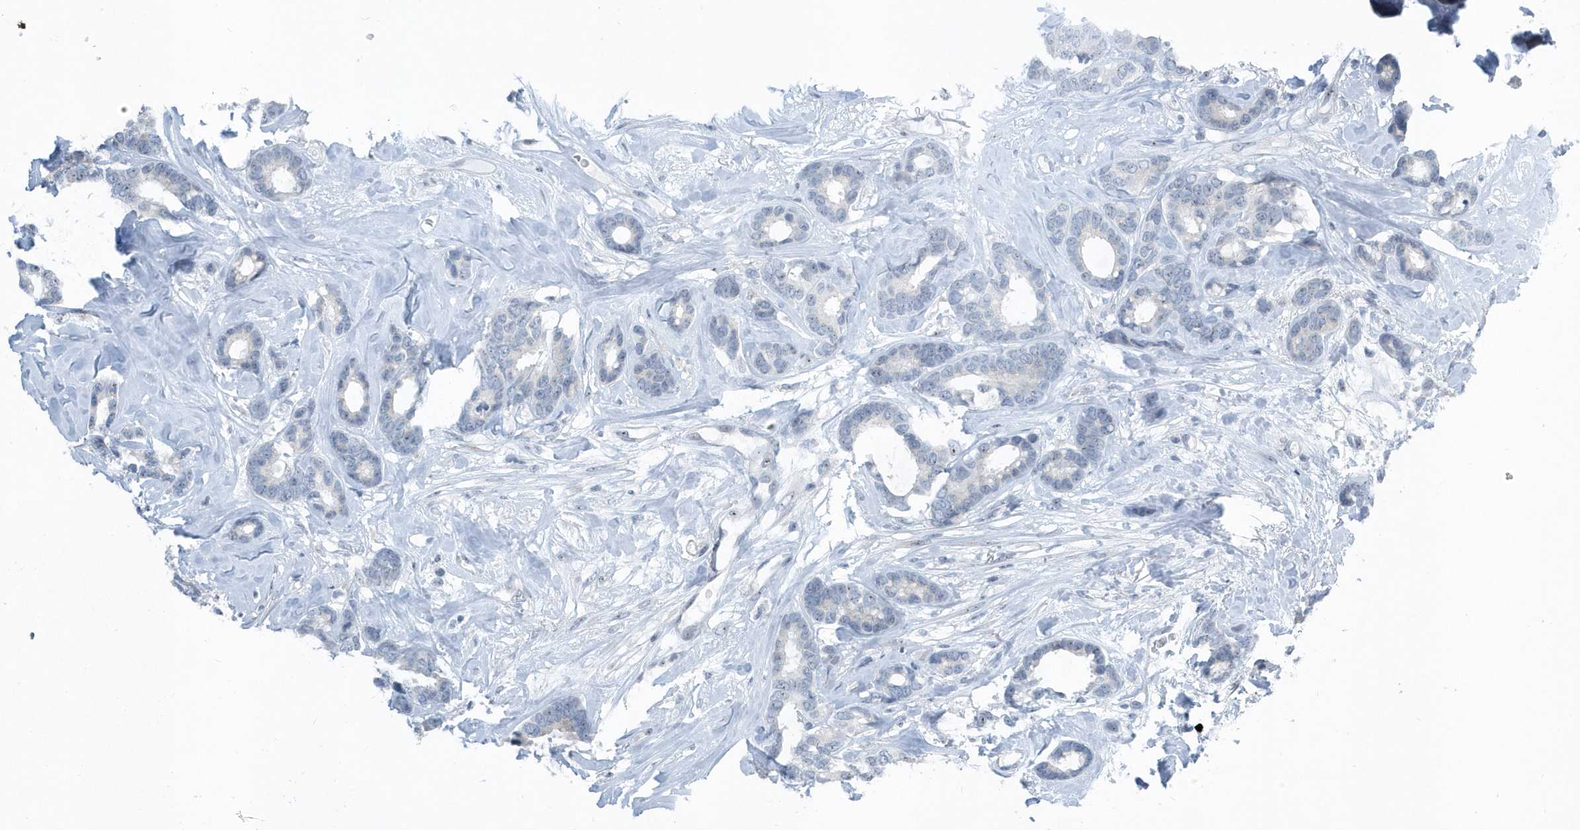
{"staining": {"intensity": "negative", "quantity": "none", "location": "none"}, "tissue": "breast cancer", "cell_type": "Tumor cells", "image_type": "cancer", "snomed": [{"axis": "morphology", "description": "Duct carcinoma"}, {"axis": "topography", "description": "Breast"}], "caption": "Breast invasive ductal carcinoma was stained to show a protein in brown. There is no significant expression in tumor cells.", "gene": "RPF2", "patient": {"sex": "female", "age": 87}}